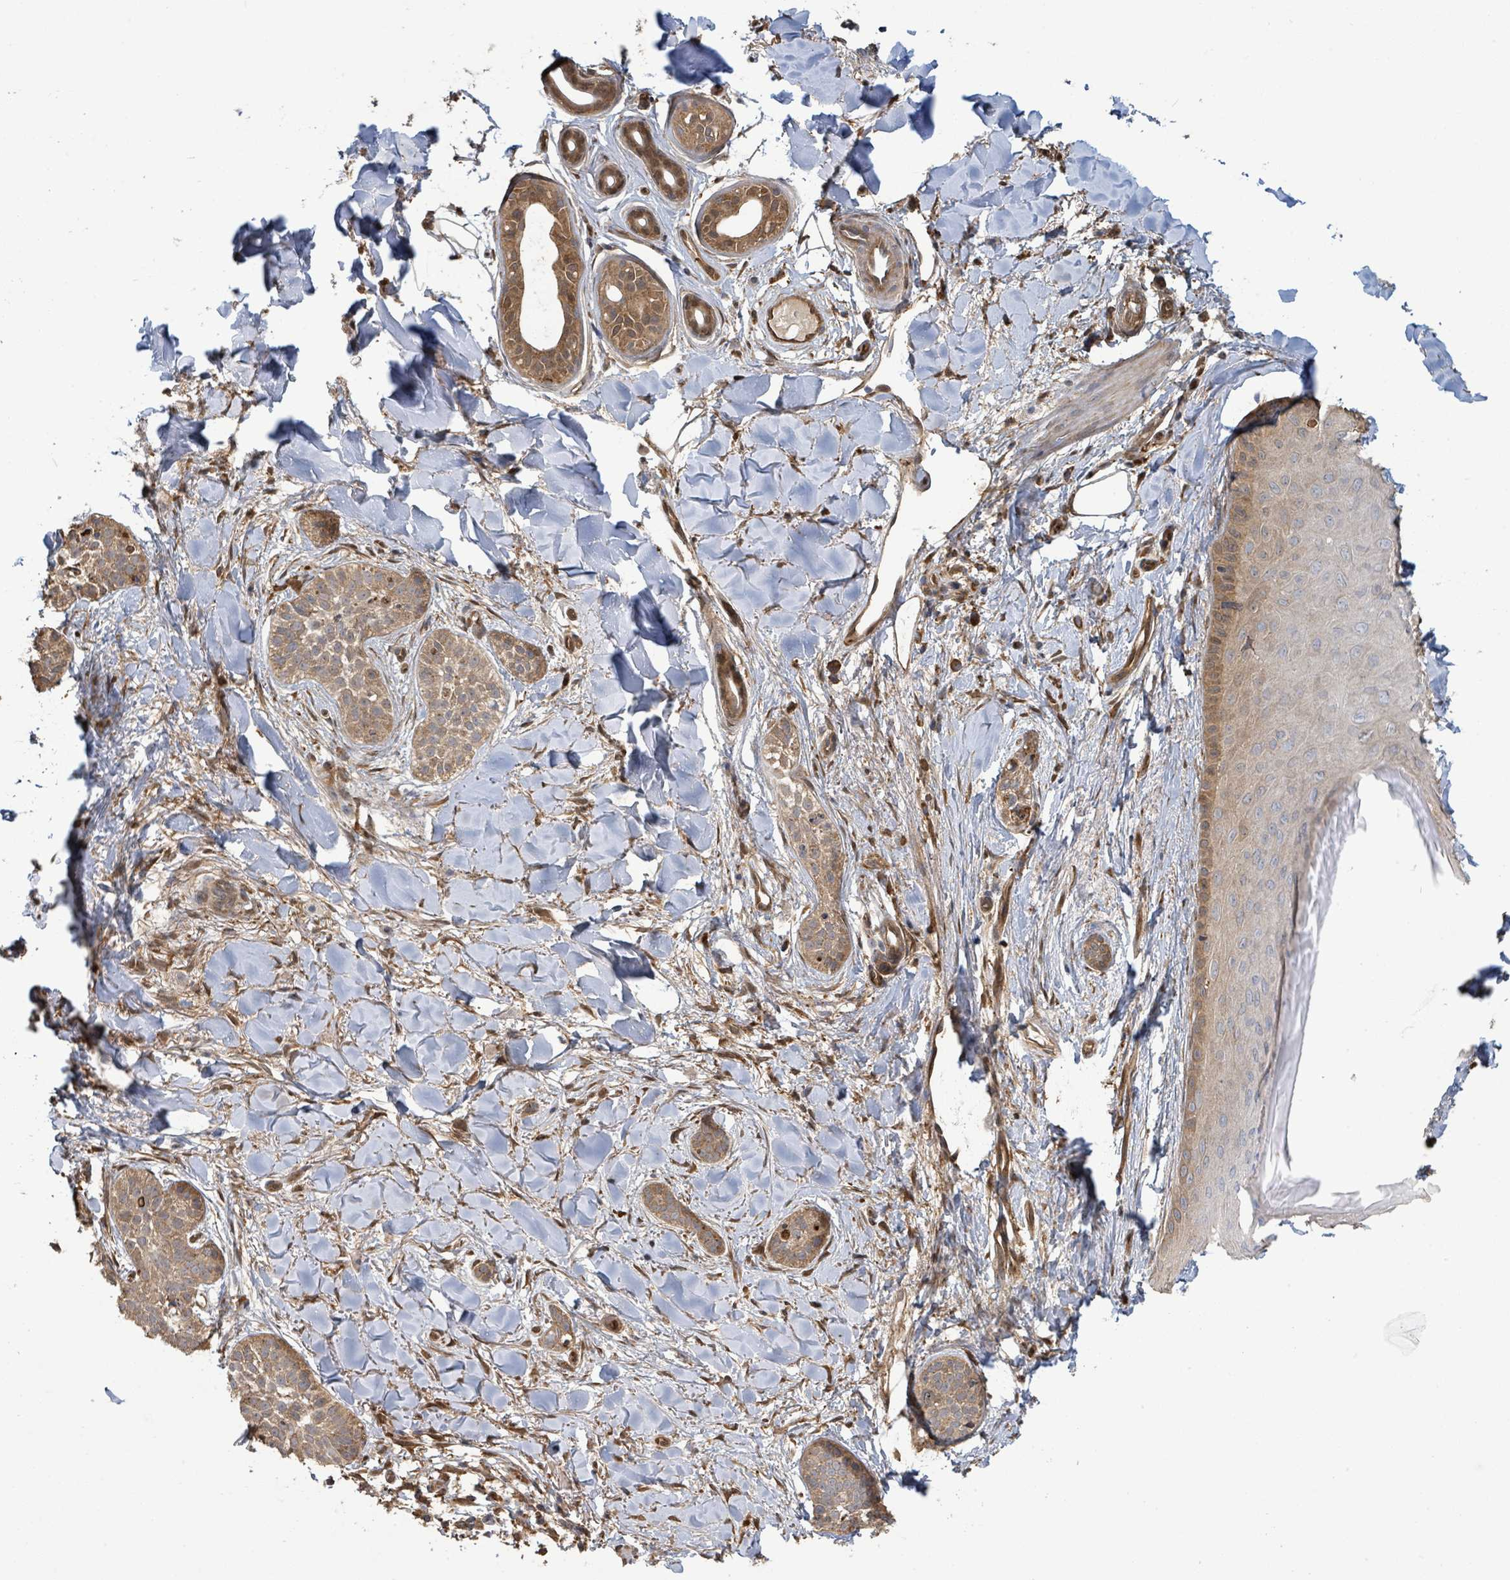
{"staining": {"intensity": "moderate", "quantity": ">75%", "location": "cytoplasmic/membranous"}, "tissue": "skin cancer", "cell_type": "Tumor cells", "image_type": "cancer", "snomed": [{"axis": "morphology", "description": "Basal cell carcinoma"}, {"axis": "topography", "description": "Skin"}], "caption": "The immunohistochemical stain highlights moderate cytoplasmic/membranous staining in tumor cells of skin basal cell carcinoma tissue.", "gene": "ARPIN", "patient": {"sex": "male", "age": 52}}